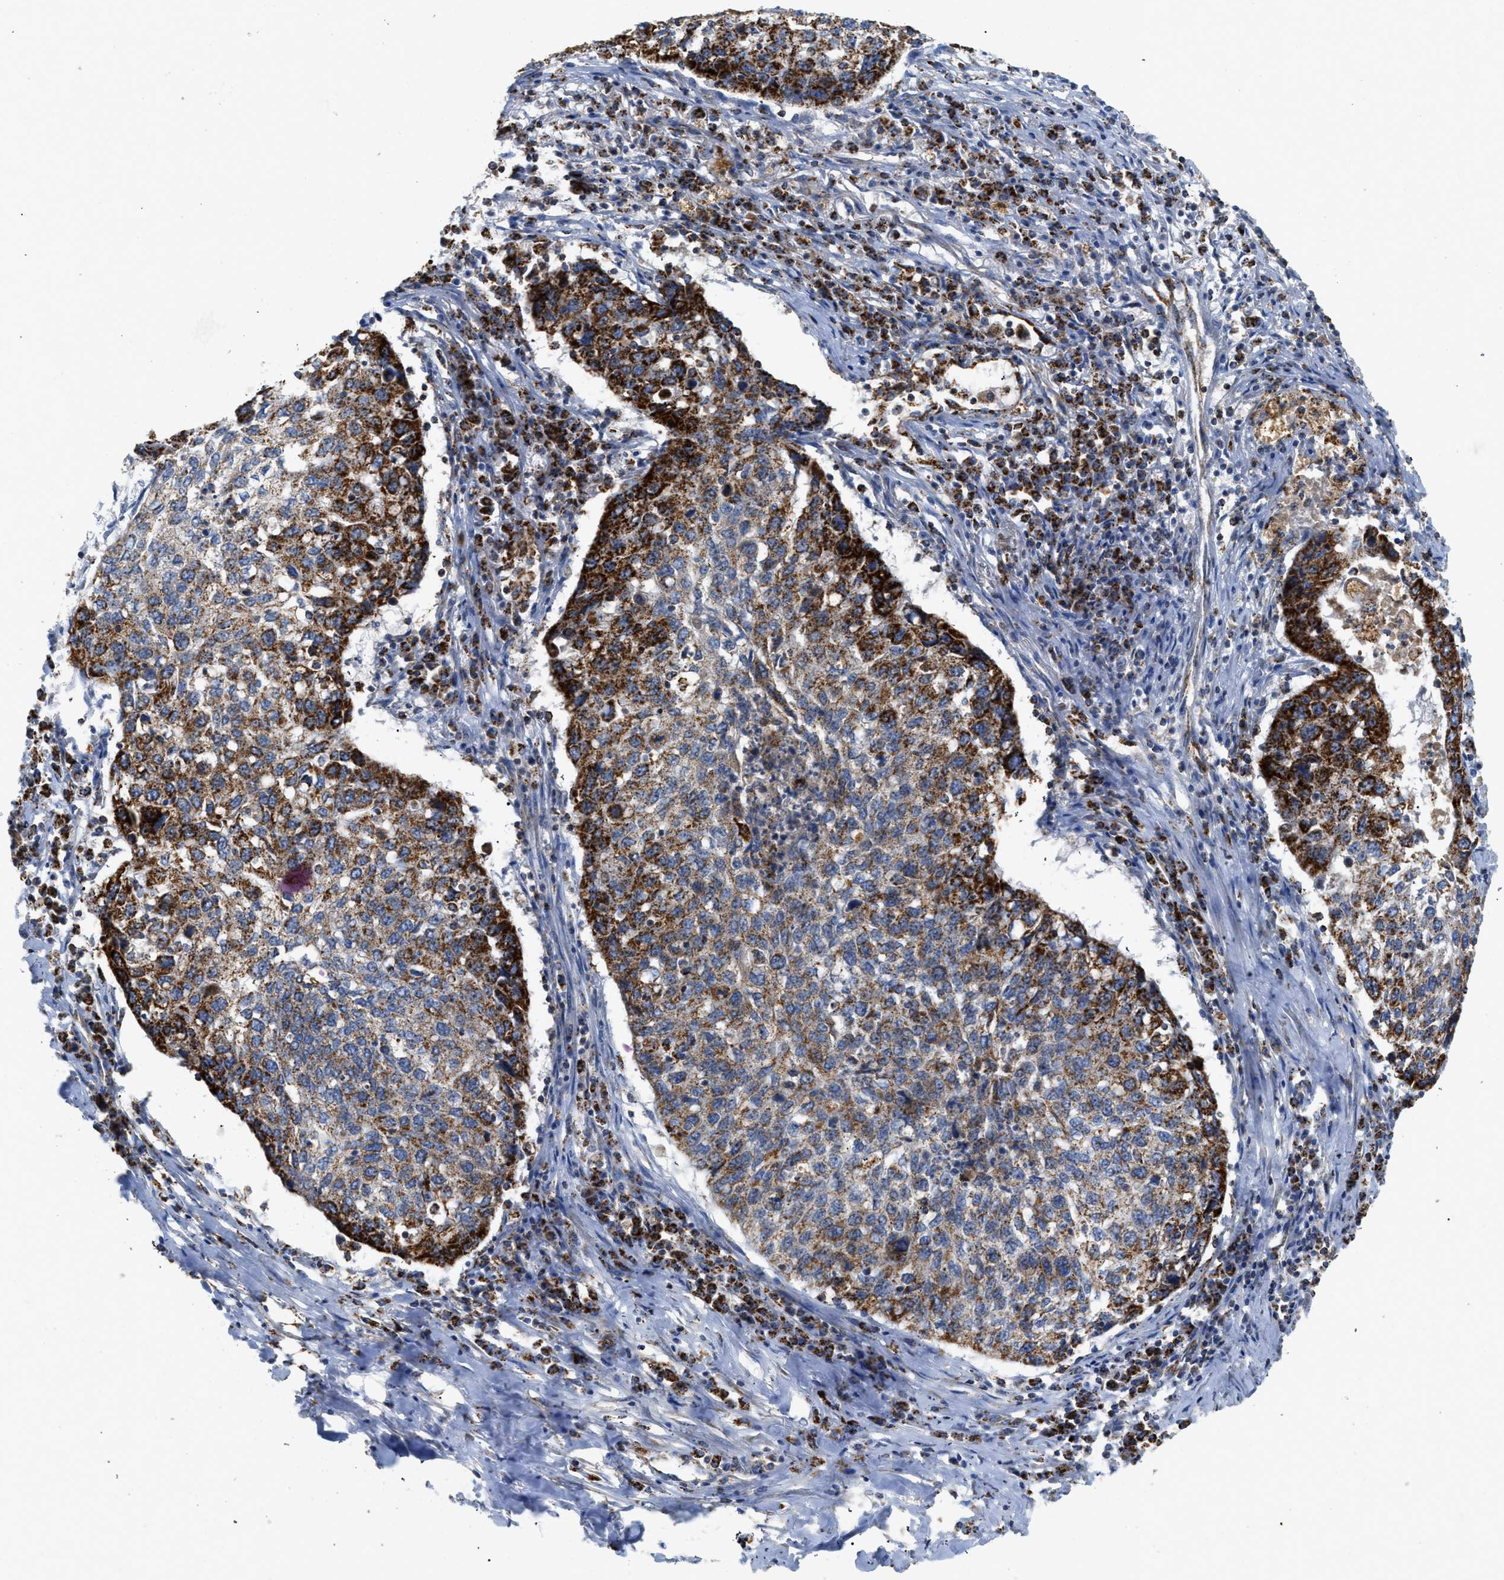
{"staining": {"intensity": "strong", "quantity": ">75%", "location": "cytoplasmic/membranous"}, "tissue": "lung cancer", "cell_type": "Tumor cells", "image_type": "cancer", "snomed": [{"axis": "morphology", "description": "Squamous cell carcinoma, NOS"}, {"axis": "topography", "description": "Lung"}], "caption": "Immunohistochemical staining of squamous cell carcinoma (lung) displays high levels of strong cytoplasmic/membranous staining in approximately >75% of tumor cells.", "gene": "SQOR", "patient": {"sex": "female", "age": 63}}